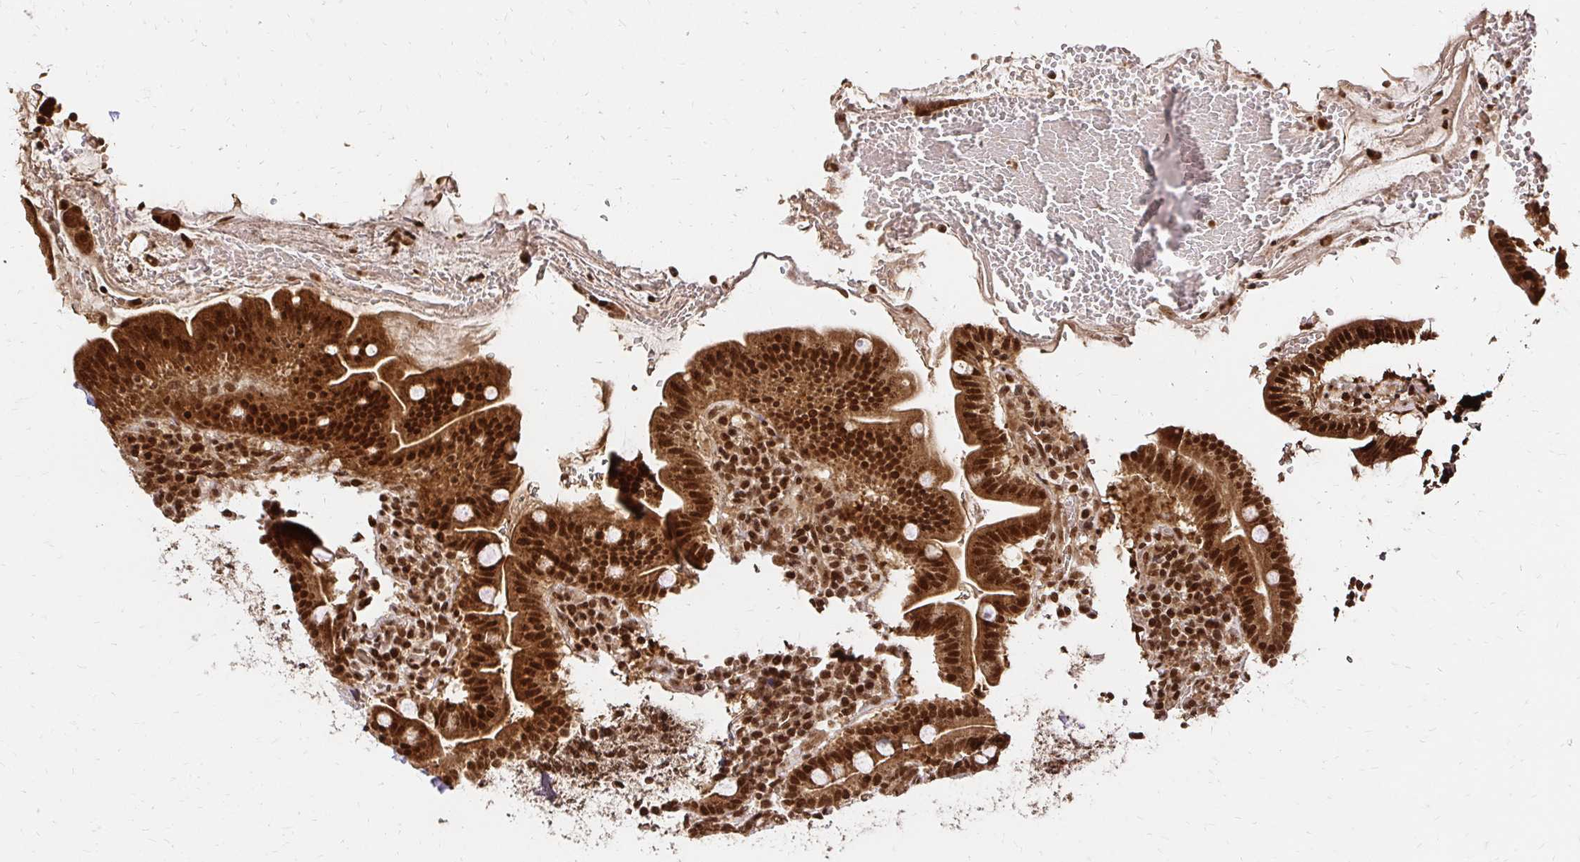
{"staining": {"intensity": "strong", "quantity": ">75%", "location": "cytoplasmic/membranous,nuclear"}, "tissue": "small intestine", "cell_type": "Glandular cells", "image_type": "normal", "snomed": [{"axis": "morphology", "description": "Normal tissue, NOS"}, {"axis": "topography", "description": "Small intestine"}], "caption": "Small intestine was stained to show a protein in brown. There is high levels of strong cytoplasmic/membranous,nuclear positivity in about >75% of glandular cells.", "gene": "GLYR1", "patient": {"sex": "male", "age": 26}}